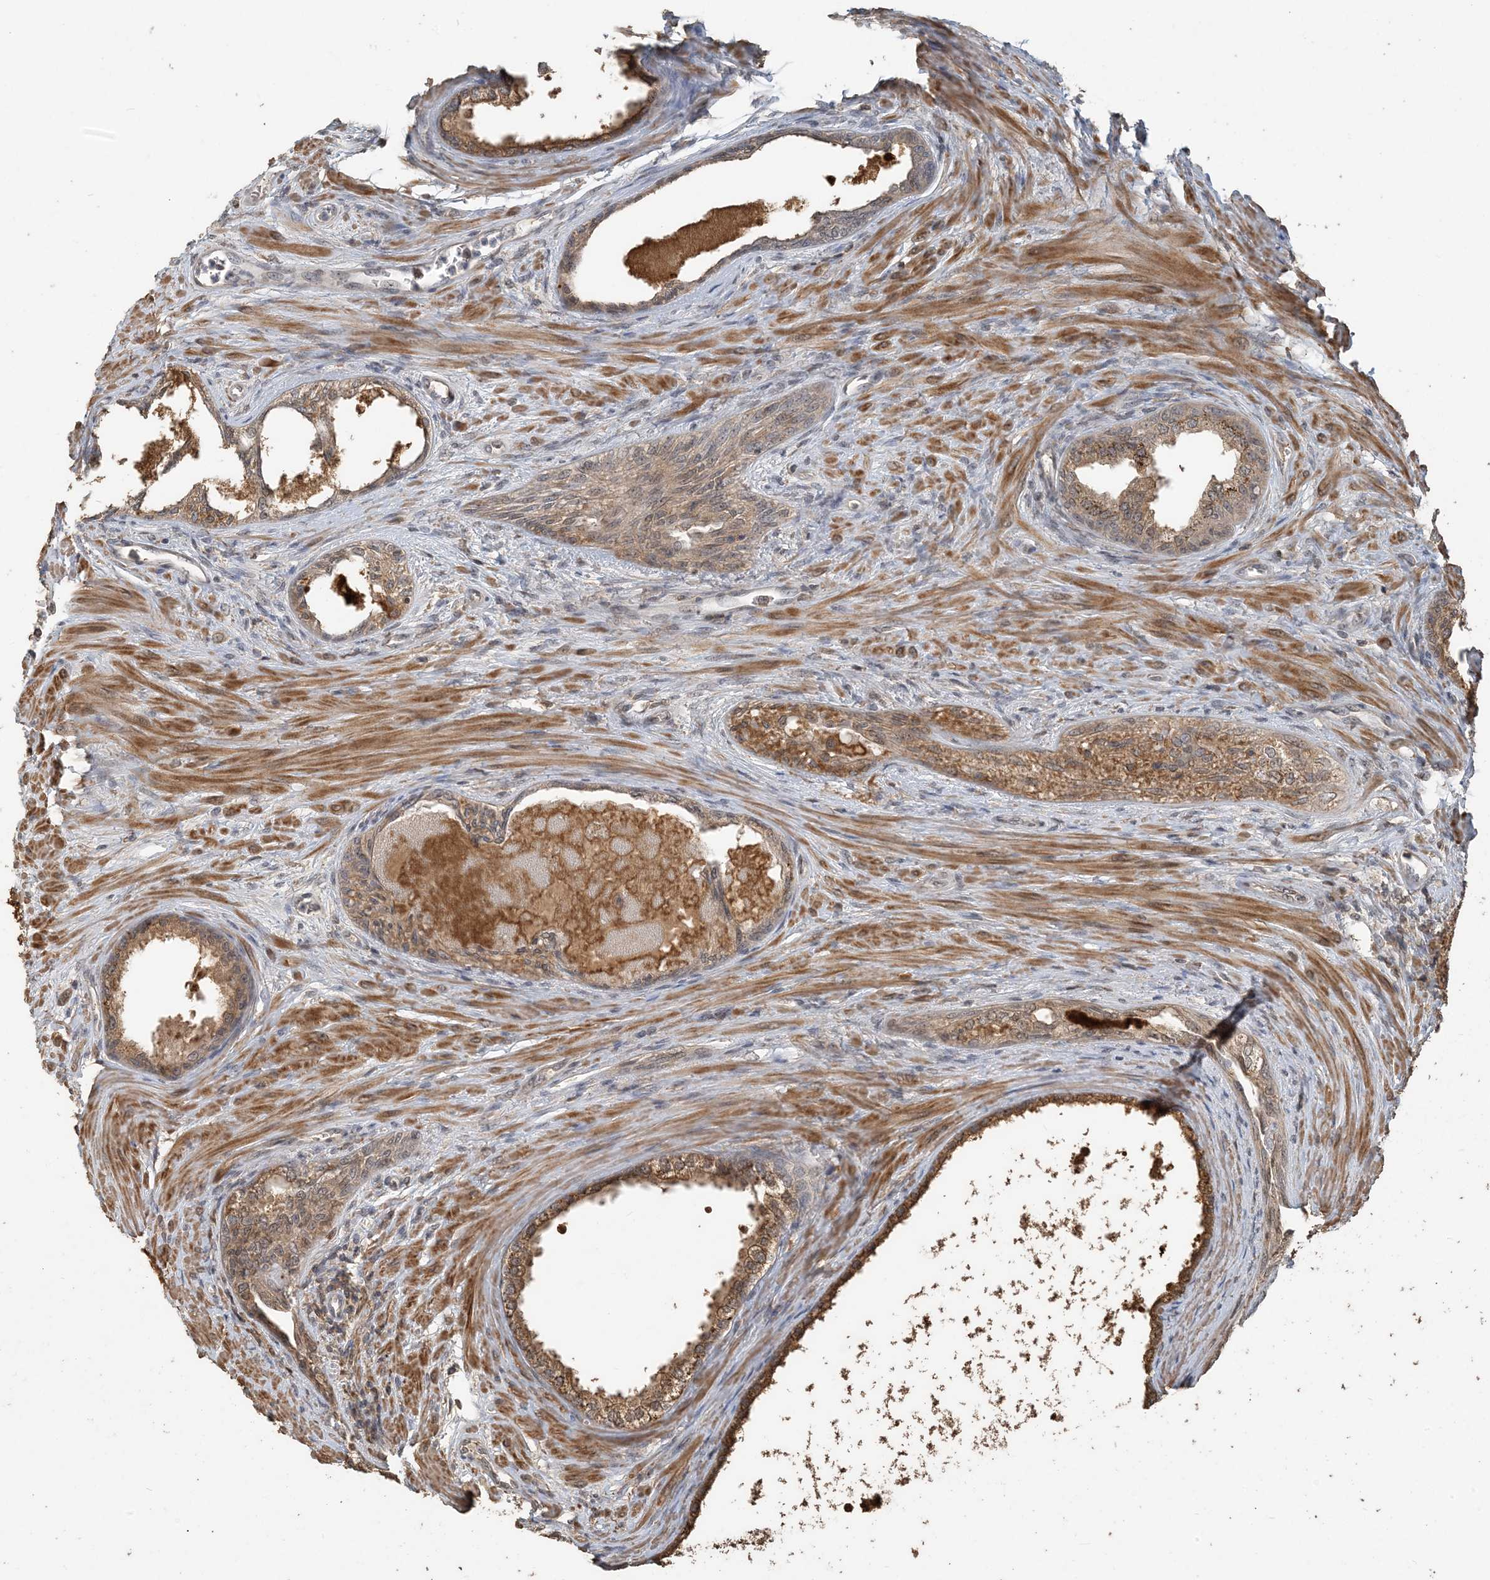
{"staining": {"intensity": "moderate", "quantity": ">75%", "location": "cytoplasmic/membranous"}, "tissue": "prostate cancer", "cell_type": "Tumor cells", "image_type": "cancer", "snomed": [{"axis": "morphology", "description": "Normal tissue, NOS"}, {"axis": "morphology", "description": "Adenocarcinoma, Low grade"}, {"axis": "topography", "description": "Prostate"}, {"axis": "topography", "description": "Peripheral nerve tissue"}], "caption": "A high-resolution image shows IHC staining of low-grade adenocarcinoma (prostate), which reveals moderate cytoplasmic/membranous staining in approximately >75% of tumor cells.", "gene": "ZC3H12A", "patient": {"sex": "male", "age": 71}}